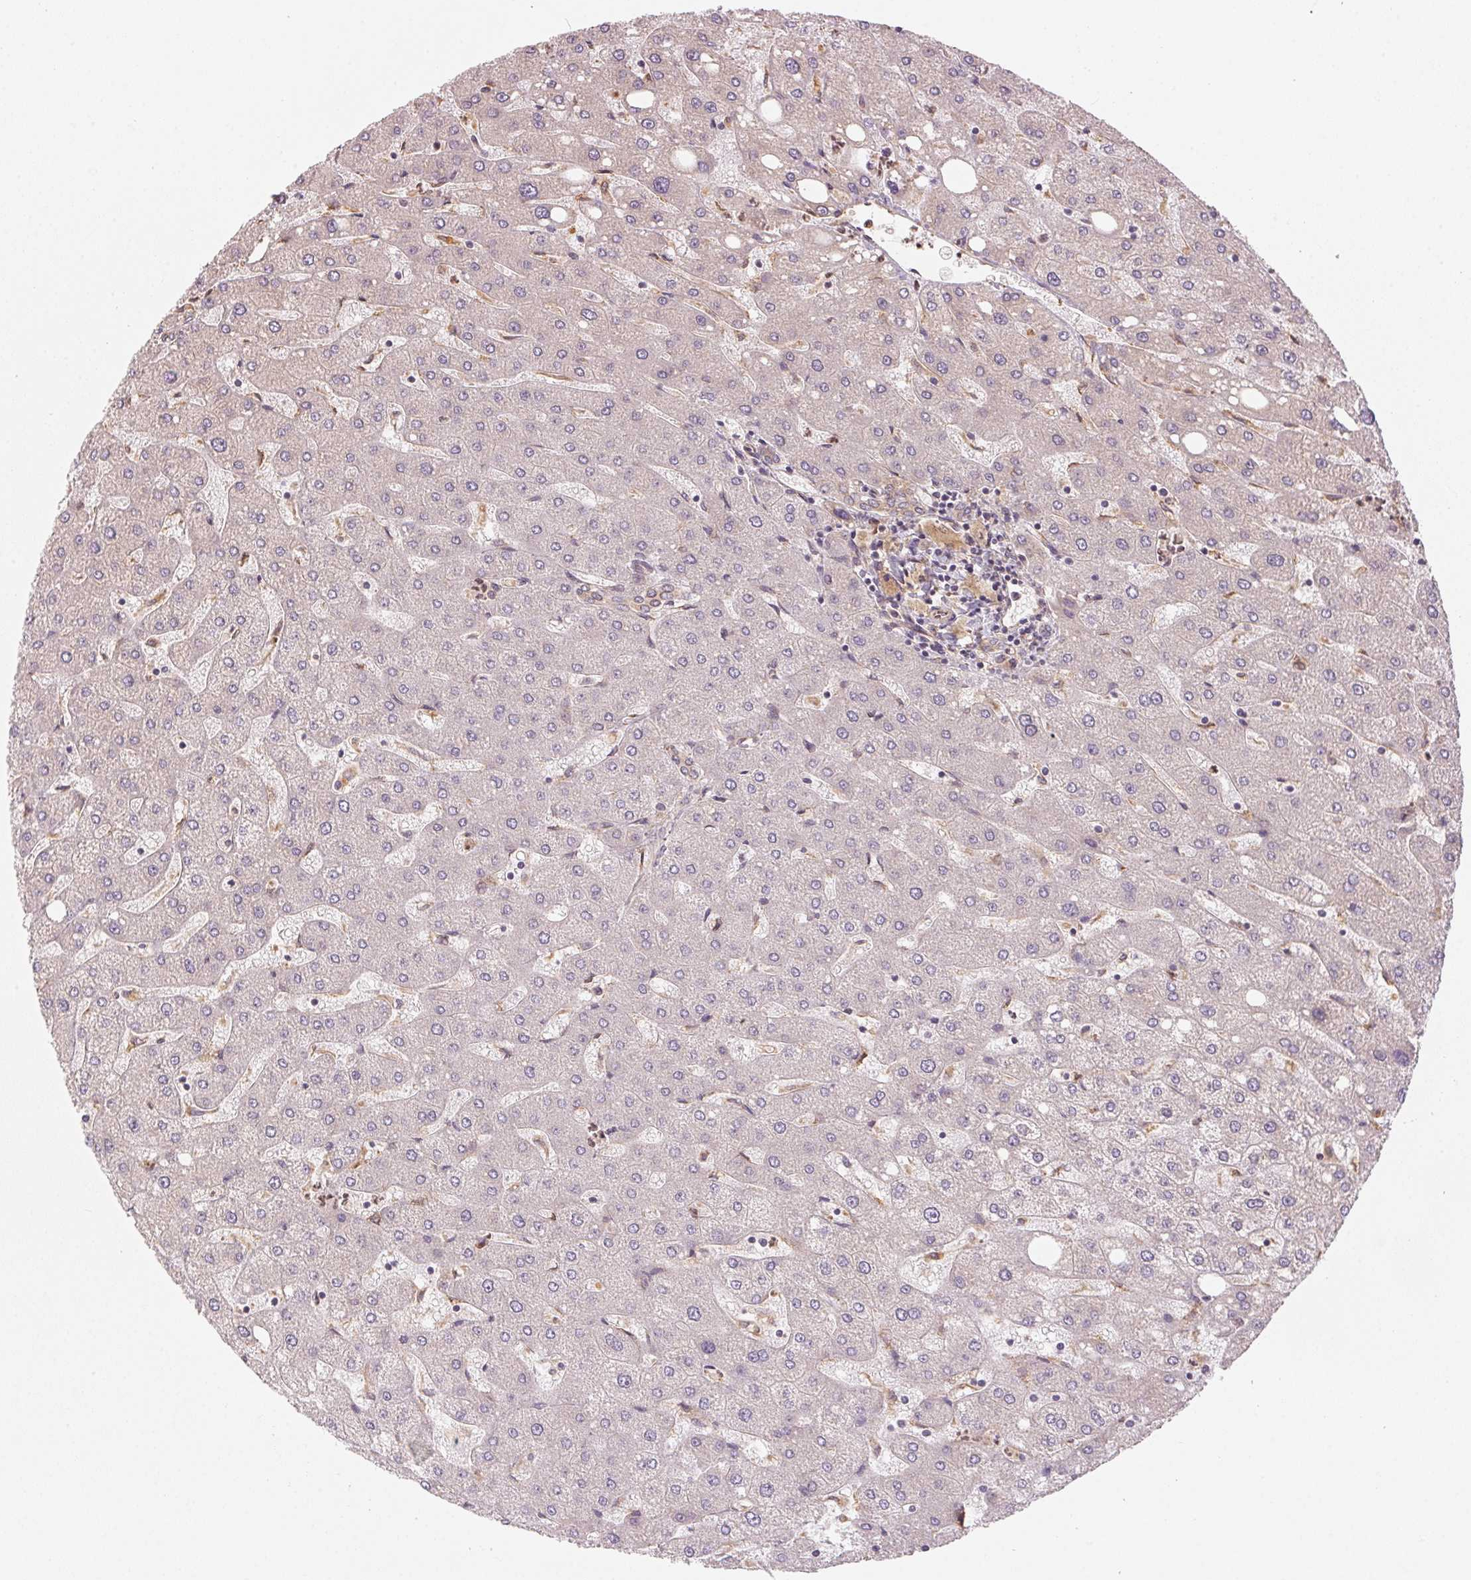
{"staining": {"intensity": "weak", "quantity": ">75%", "location": "cytoplasmic/membranous"}, "tissue": "liver", "cell_type": "Cholangiocytes", "image_type": "normal", "snomed": [{"axis": "morphology", "description": "Normal tissue, NOS"}, {"axis": "topography", "description": "Liver"}], "caption": "DAB immunohistochemical staining of unremarkable human liver reveals weak cytoplasmic/membranous protein staining in about >75% of cholangiocytes.", "gene": "STRN4", "patient": {"sex": "male", "age": 67}}